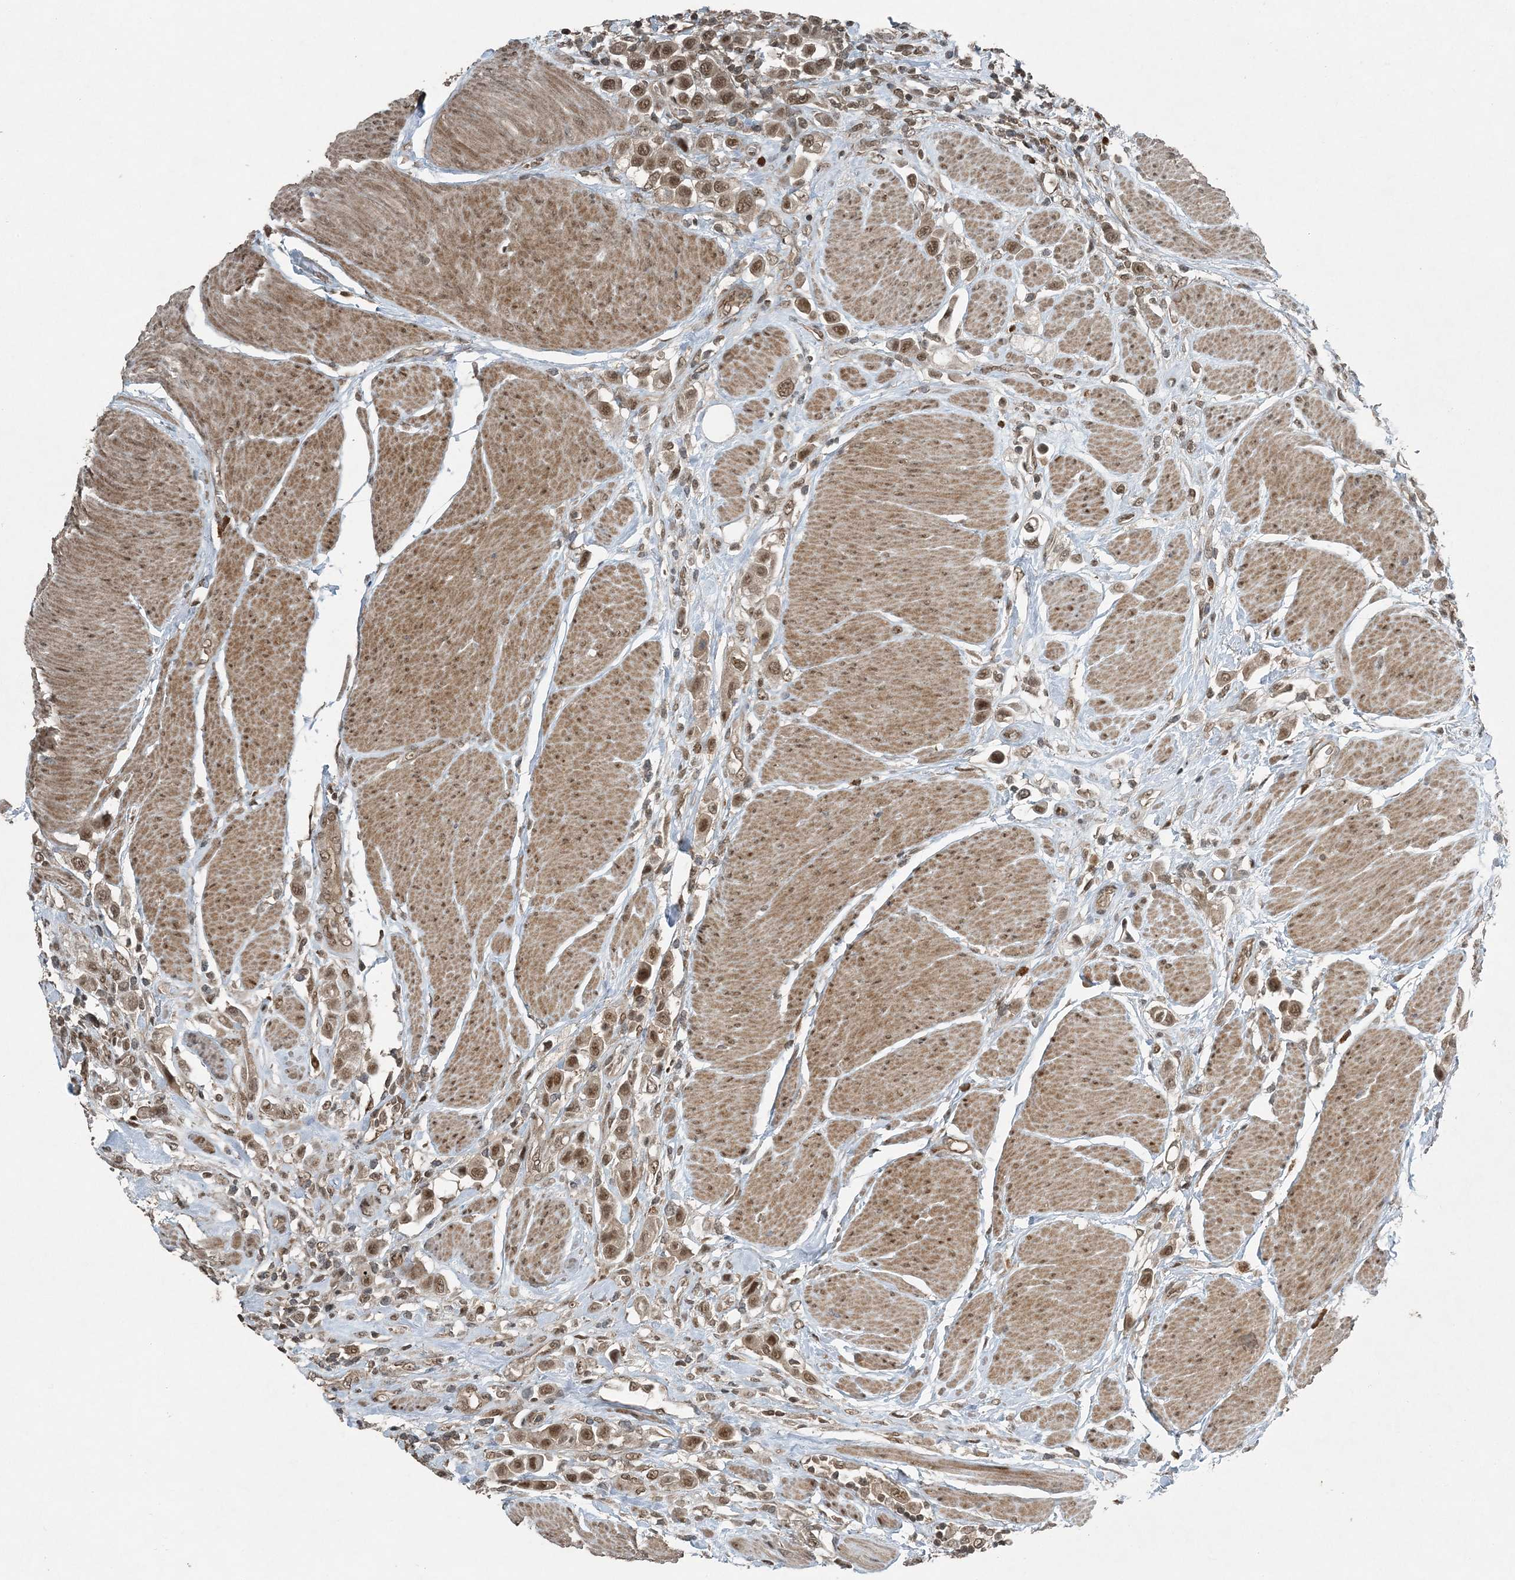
{"staining": {"intensity": "moderate", "quantity": ">75%", "location": "nuclear"}, "tissue": "urothelial cancer", "cell_type": "Tumor cells", "image_type": "cancer", "snomed": [{"axis": "morphology", "description": "Urothelial carcinoma, High grade"}, {"axis": "topography", "description": "Urinary bladder"}], "caption": "Moderate nuclear positivity for a protein is appreciated in approximately >75% of tumor cells of urothelial cancer using immunohistochemistry (IHC).", "gene": "COPS7B", "patient": {"sex": "male", "age": 50}}